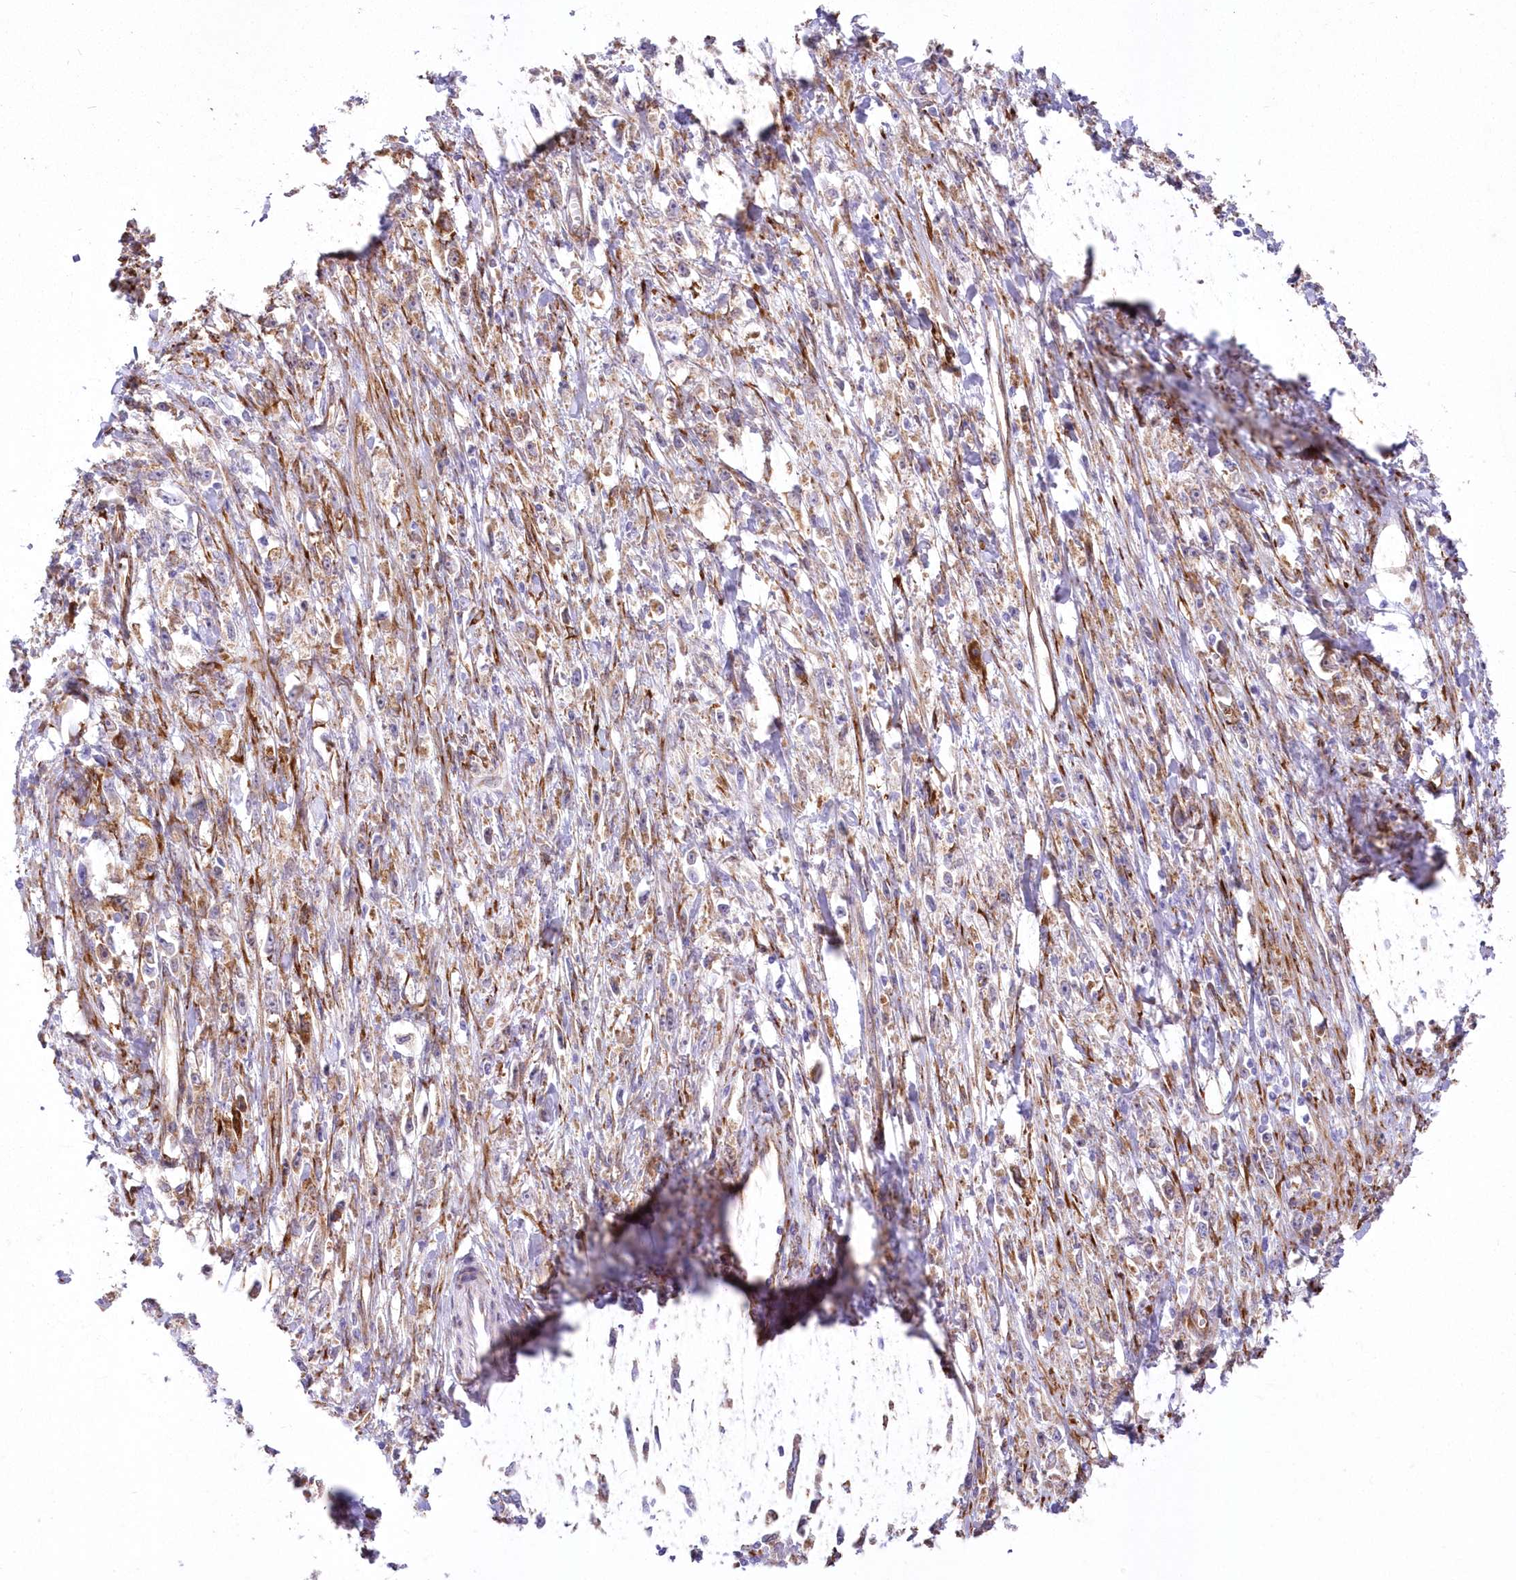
{"staining": {"intensity": "negative", "quantity": "none", "location": "none"}, "tissue": "stomach cancer", "cell_type": "Tumor cells", "image_type": "cancer", "snomed": [{"axis": "morphology", "description": "Adenocarcinoma, NOS"}, {"axis": "topography", "description": "Stomach"}], "caption": "An image of stomach adenocarcinoma stained for a protein shows no brown staining in tumor cells.", "gene": "YTHDC2", "patient": {"sex": "female", "age": 59}}